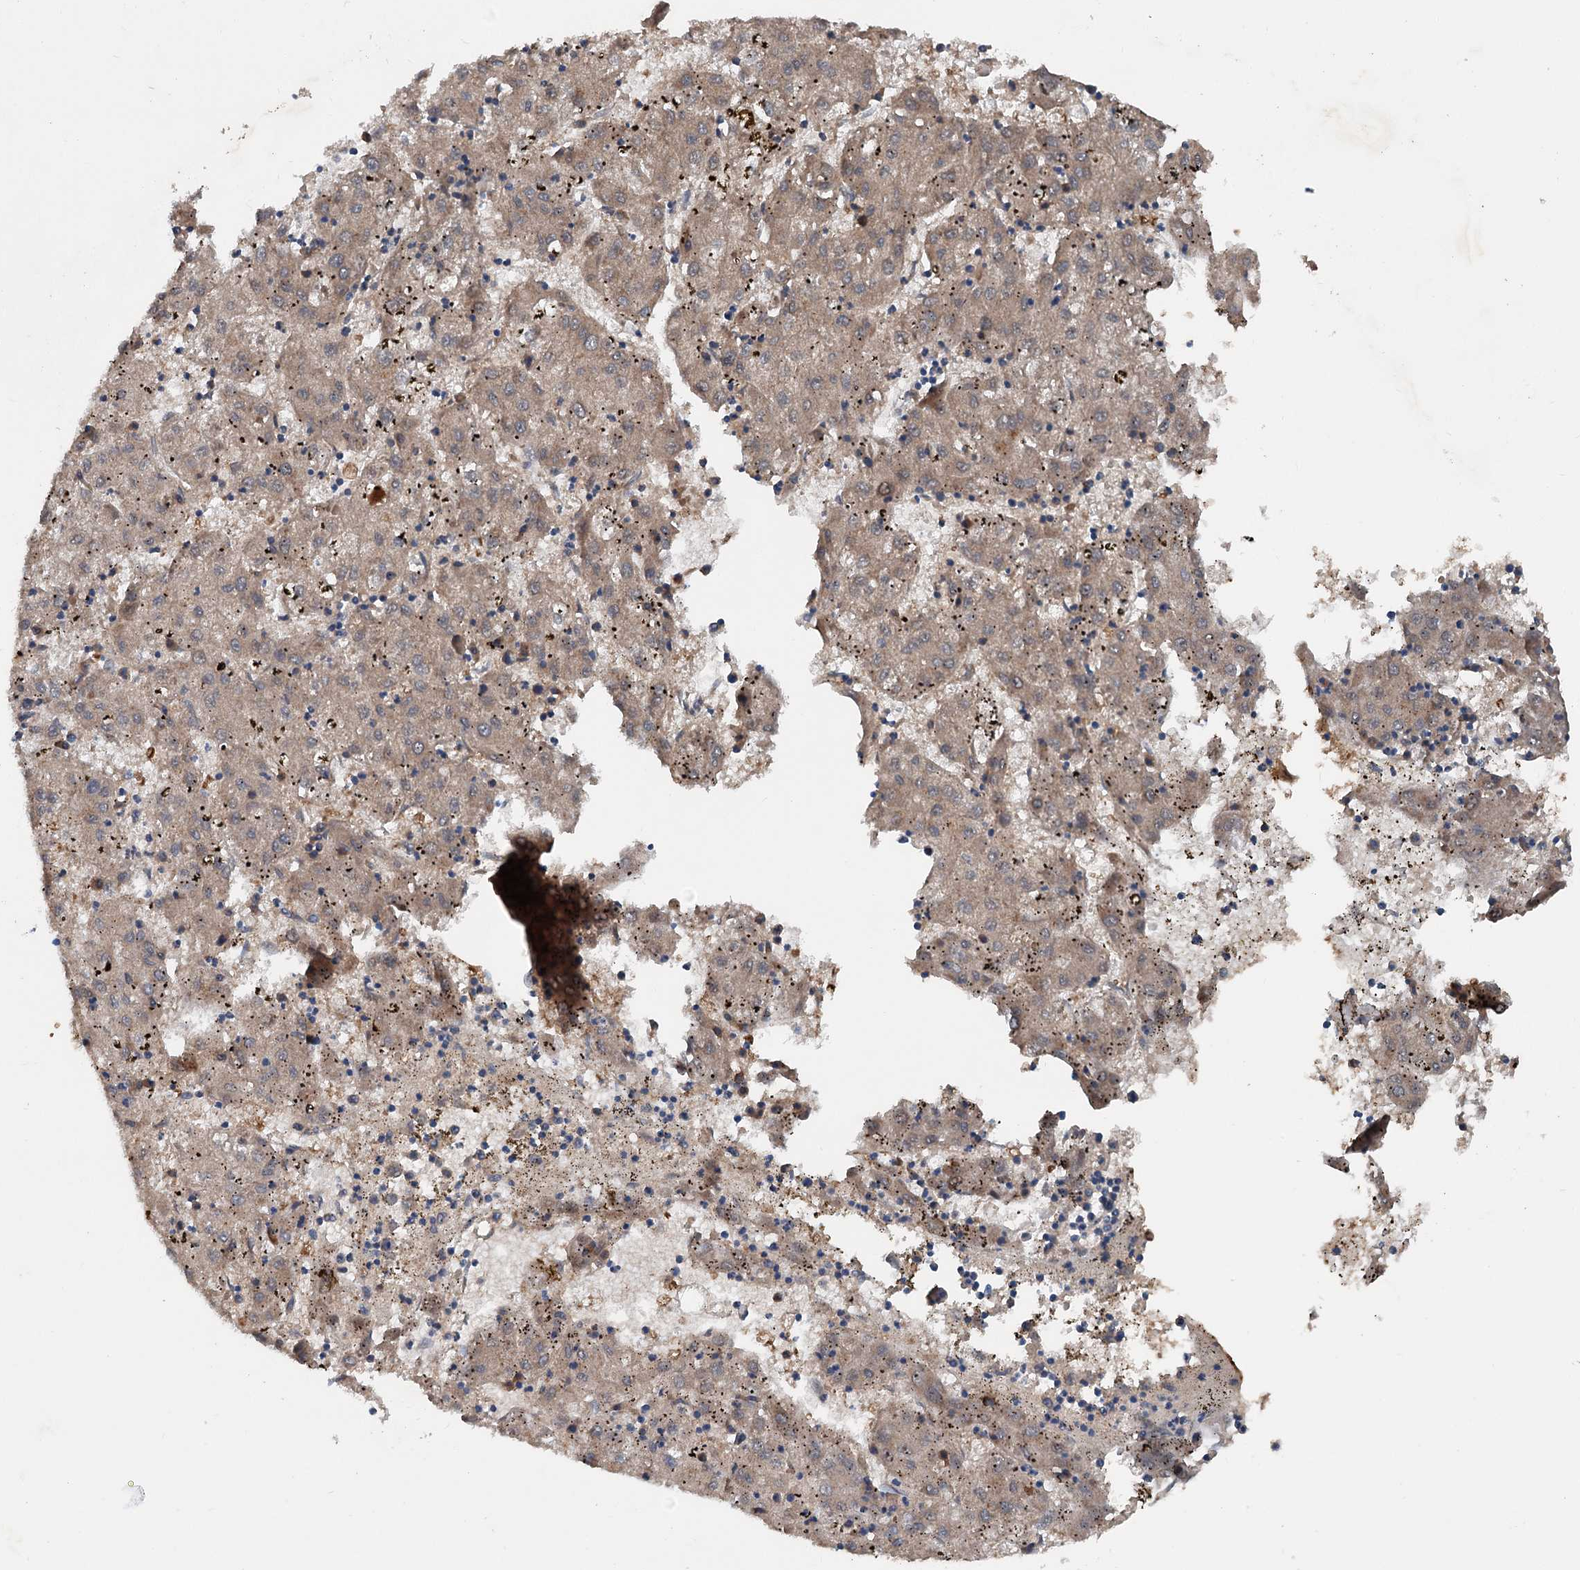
{"staining": {"intensity": "weak", "quantity": ">75%", "location": "cytoplasmic/membranous"}, "tissue": "liver cancer", "cell_type": "Tumor cells", "image_type": "cancer", "snomed": [{"axis": "morphology", "description": "Carcinoma, Hepatocellular, NOS"}, {"axis": "topography", "description": "Liver"}], "caption": "Tumor cells reveal weak cytoplasmic/membranous positivity in about >75% of cells in liver cancer (hepatocellular carcinoma). The protein of interest is shown in brown color, while the nuclei are stained blue.", "gene": "PDSS1", "patient": {"sex": "male", "age": 72}}